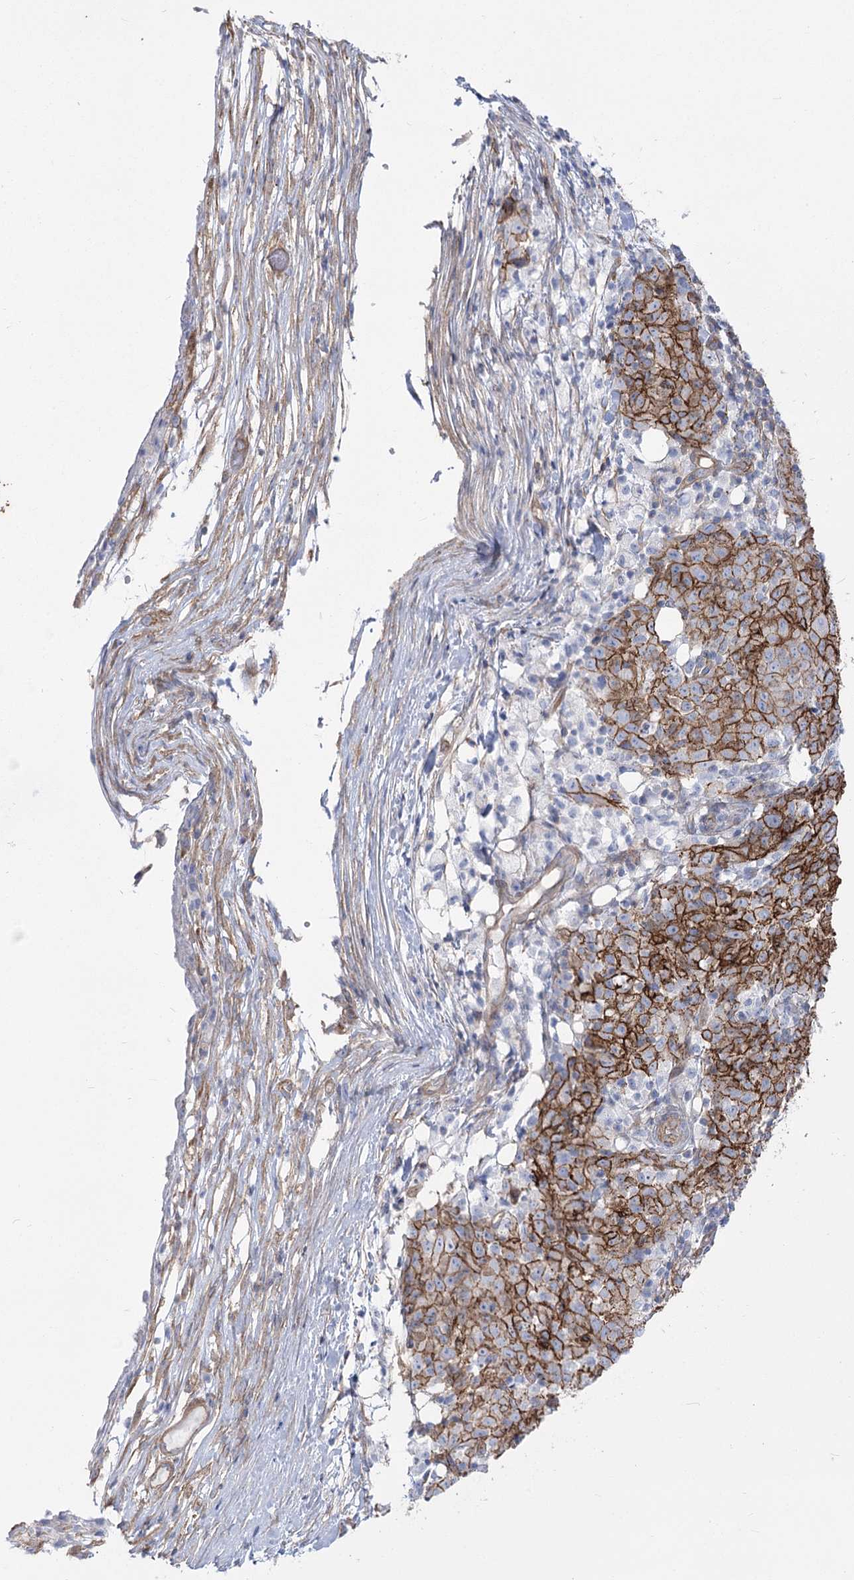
{"staining": {"intensity": "moderate", "quantity": ">75%", "location": "cytoplasmic/membranous"}, "tissue": "ovarian cancer", "cell_type": "Tumor cells", "image_type": "cancer", "snomed": [{"axis": "morphology", "description": "Carcinoma, endometroid"}, {"axis": "topography", "description": "Ovary"}], "caption": "This histopathology image exhibits ovarian cancer stained with IHC to label a protein in brown. The cytoplasmic/membranous of tumor cells show moderate positivity for the protein. Nuclei are counter-stained blue.", "gene": "PLEKHA5", "patient": {"sex": "female", "age": 42}}